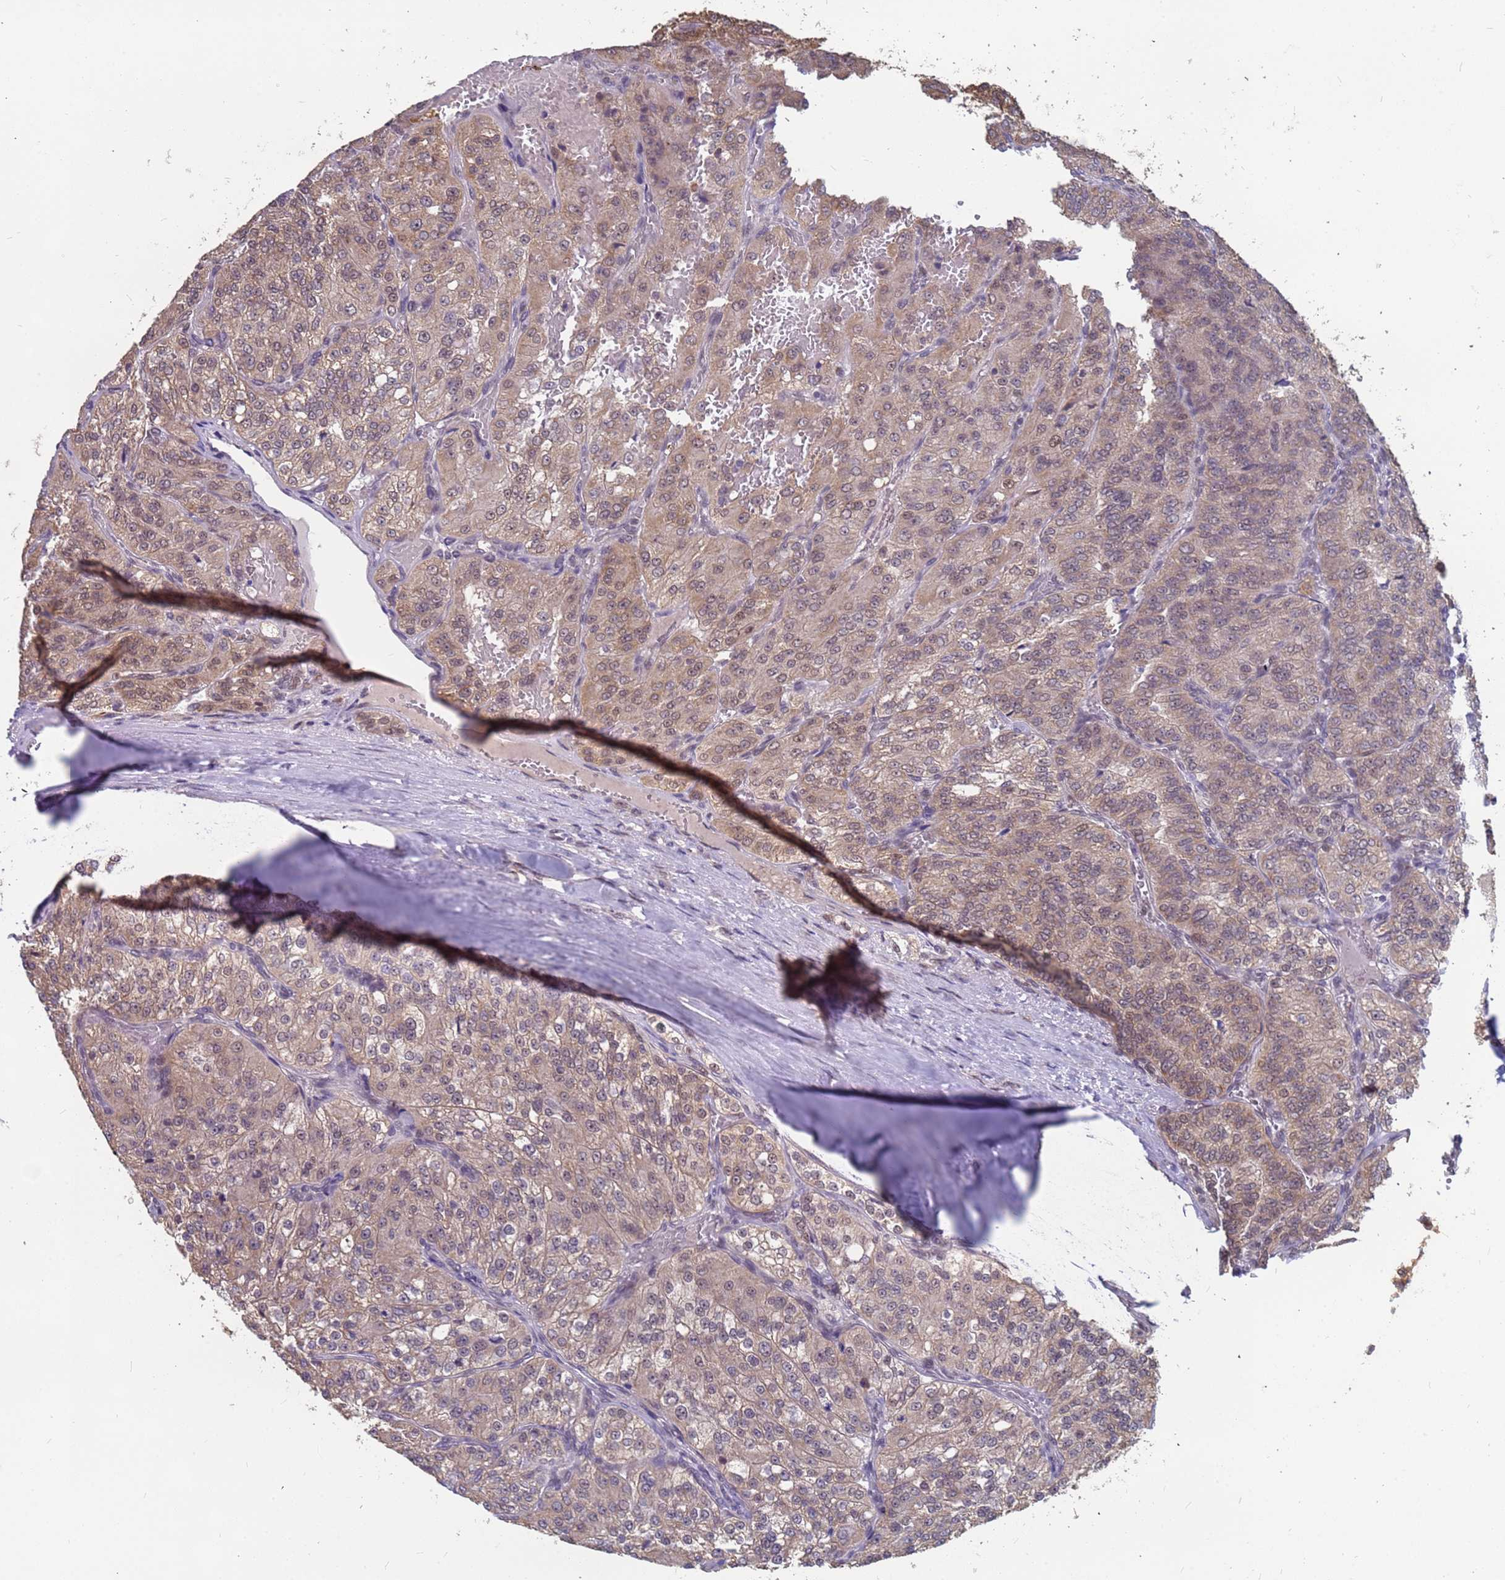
{"staining": {"intensity": "weak", "quantity": "25%-75%", "location": "cytoplasmic/membranous,nuclear"}, "tissue": "renal cancer", "cell_type": "Tumor cells", "image_type": "cancer", "snomed": [{"axis": "morphology", "description": "Adenocarcinoma, NOS"}, {"axis": "topography", "description": "Kidney"}], "caption": "DAB immunohistochemical staining of renal cancer (adenocarcinoma) exhibits weak cytoplasmic/membranous and nuclear protein expression in approximately 25%-75% of tumor cells.", "gene": "DENND2B", "patient": {"sex": "female", "age": 63}}